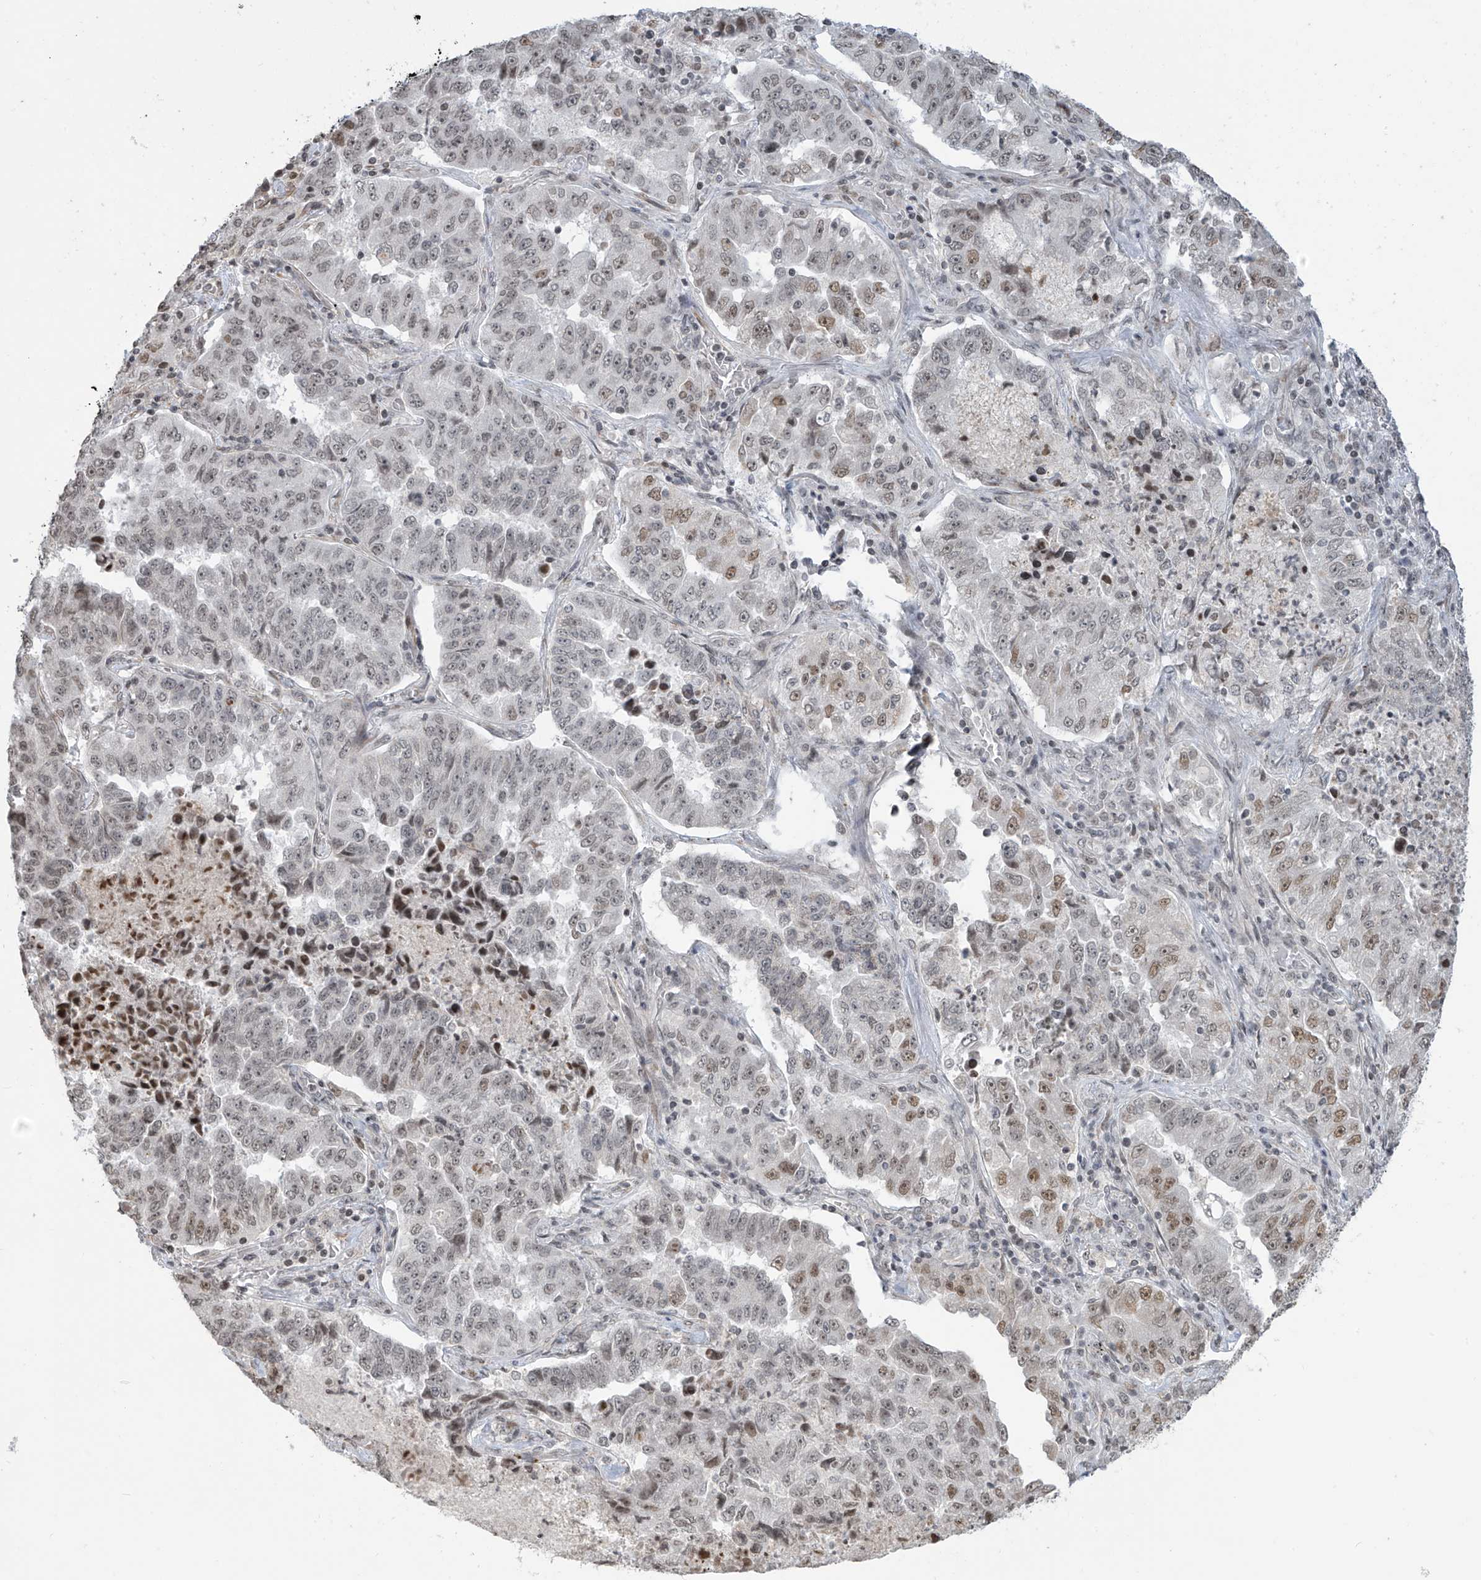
{"staining": {"intensity": "weak", "quantity": ">75%", "location": "nuclear"}, "tissue": "lung cancer", "cell_type": "Tumor cells", "image_type": "cancer", "snomed": [{"axis": "morphology", "description": "Adenocarcinoma, NOS"}, {"axis": "topography", "description": "Lung"}], "caption": "This histopathology image shows IHC staining of lung cancer (adenocarcinoma), with low weak nuclear staining in approximately >75% of tumor cells.", "gene": "METAP1D", "patient": {"sex": "female", "age": 51}}